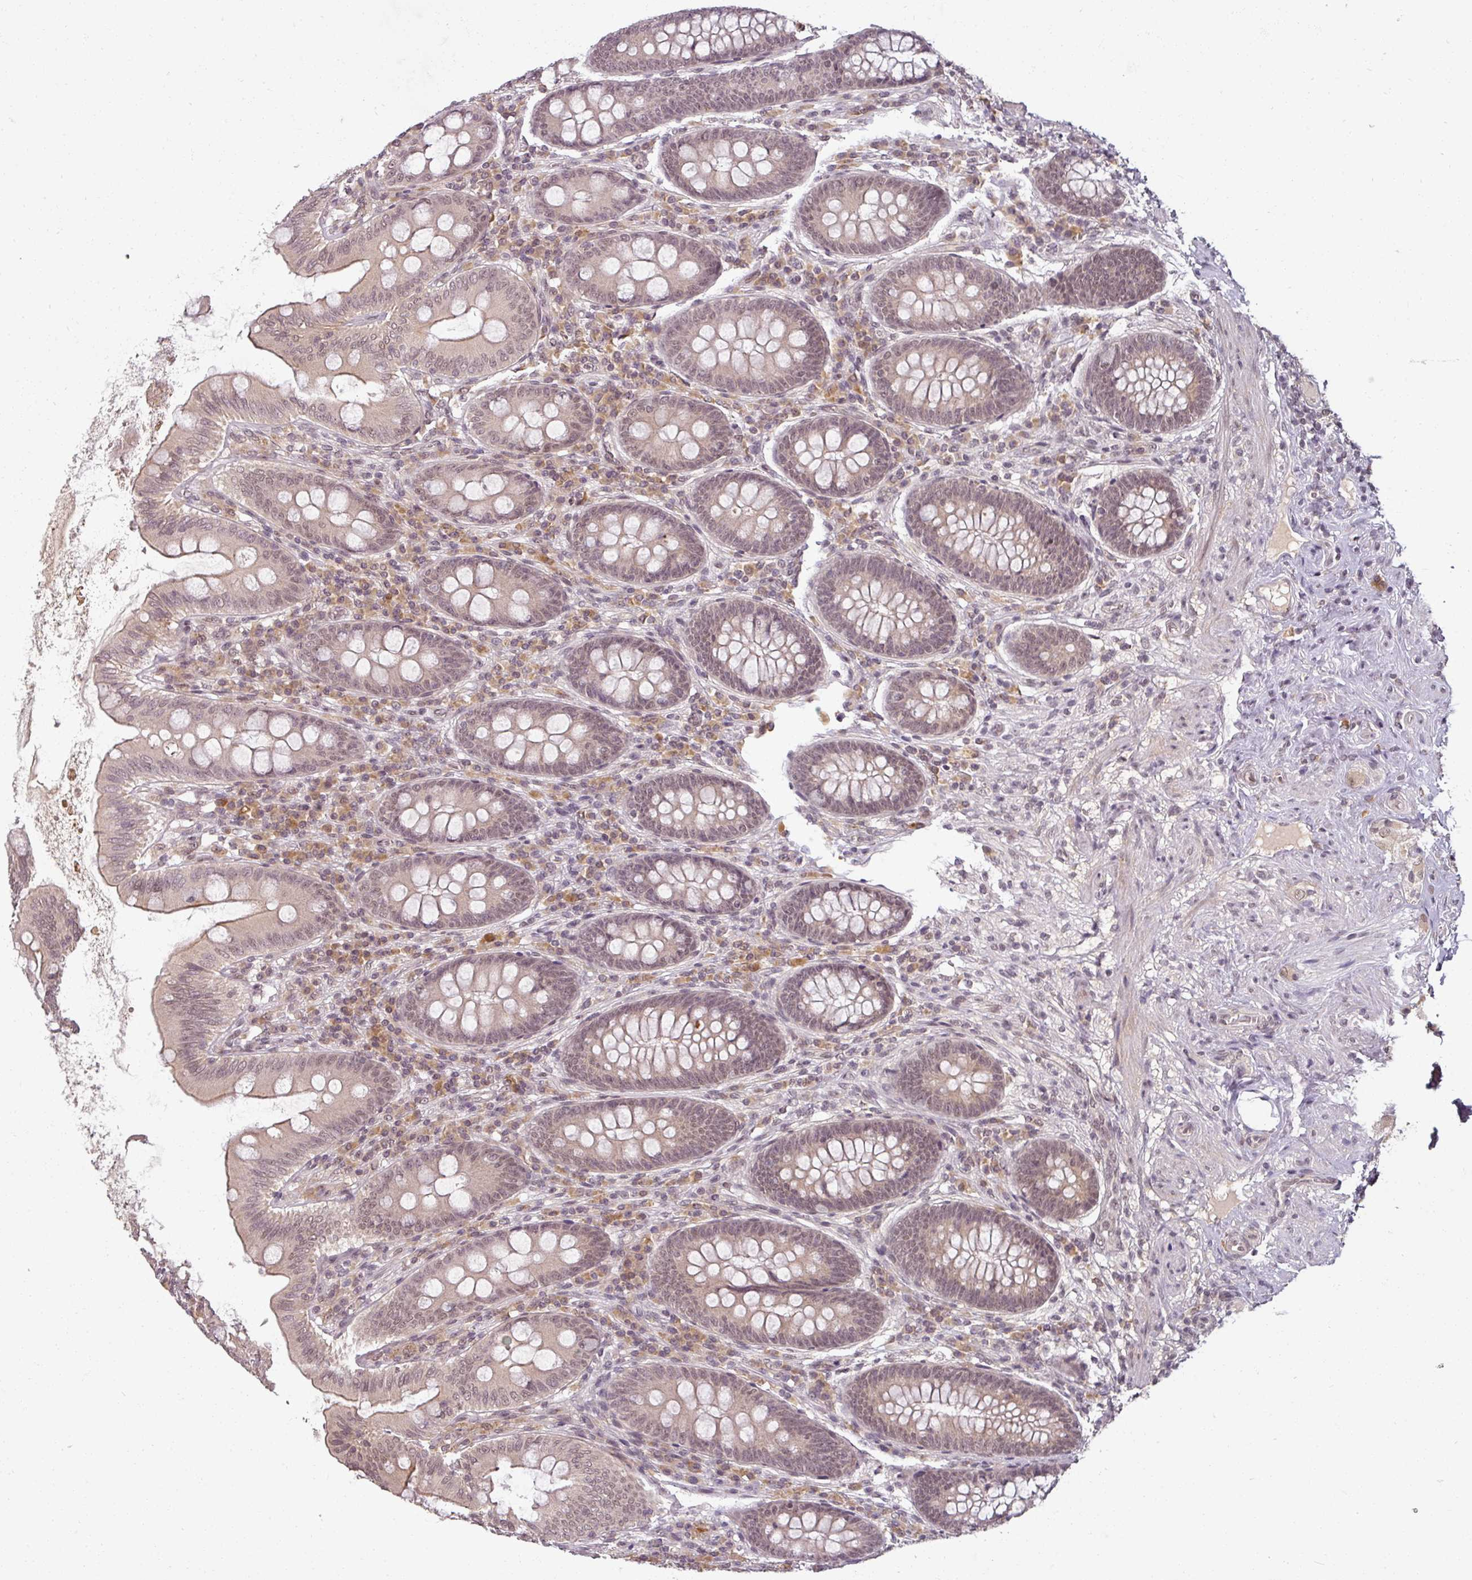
{"staining": {"intensity": "weak", "quantity": "<25%", "location": "cytoplasmic/membranous,nuclear"}, "tissue": "appendix", "cell_type": "Glandular cells", "image_type": "normal", "snomed": [{"axis": "morphology", "description": "Normal tissue, NOS"}, {"axis": "topography", "description": "Appendix"}], "caption": "Immunohistochemistry (IHC) photomicrograph of unremarkable appendix: appendix stained with DAB (3,3'-diaminobenzidine) exhibits no significant protein expression in glandular cells. Brightfield microscopy of immunohistochemistry stained with DAB (brown) and hematoxylin (blue), captured at high magnification.", "gene": "POLR2G", "patient": {"sex": "male", "age": 71}}